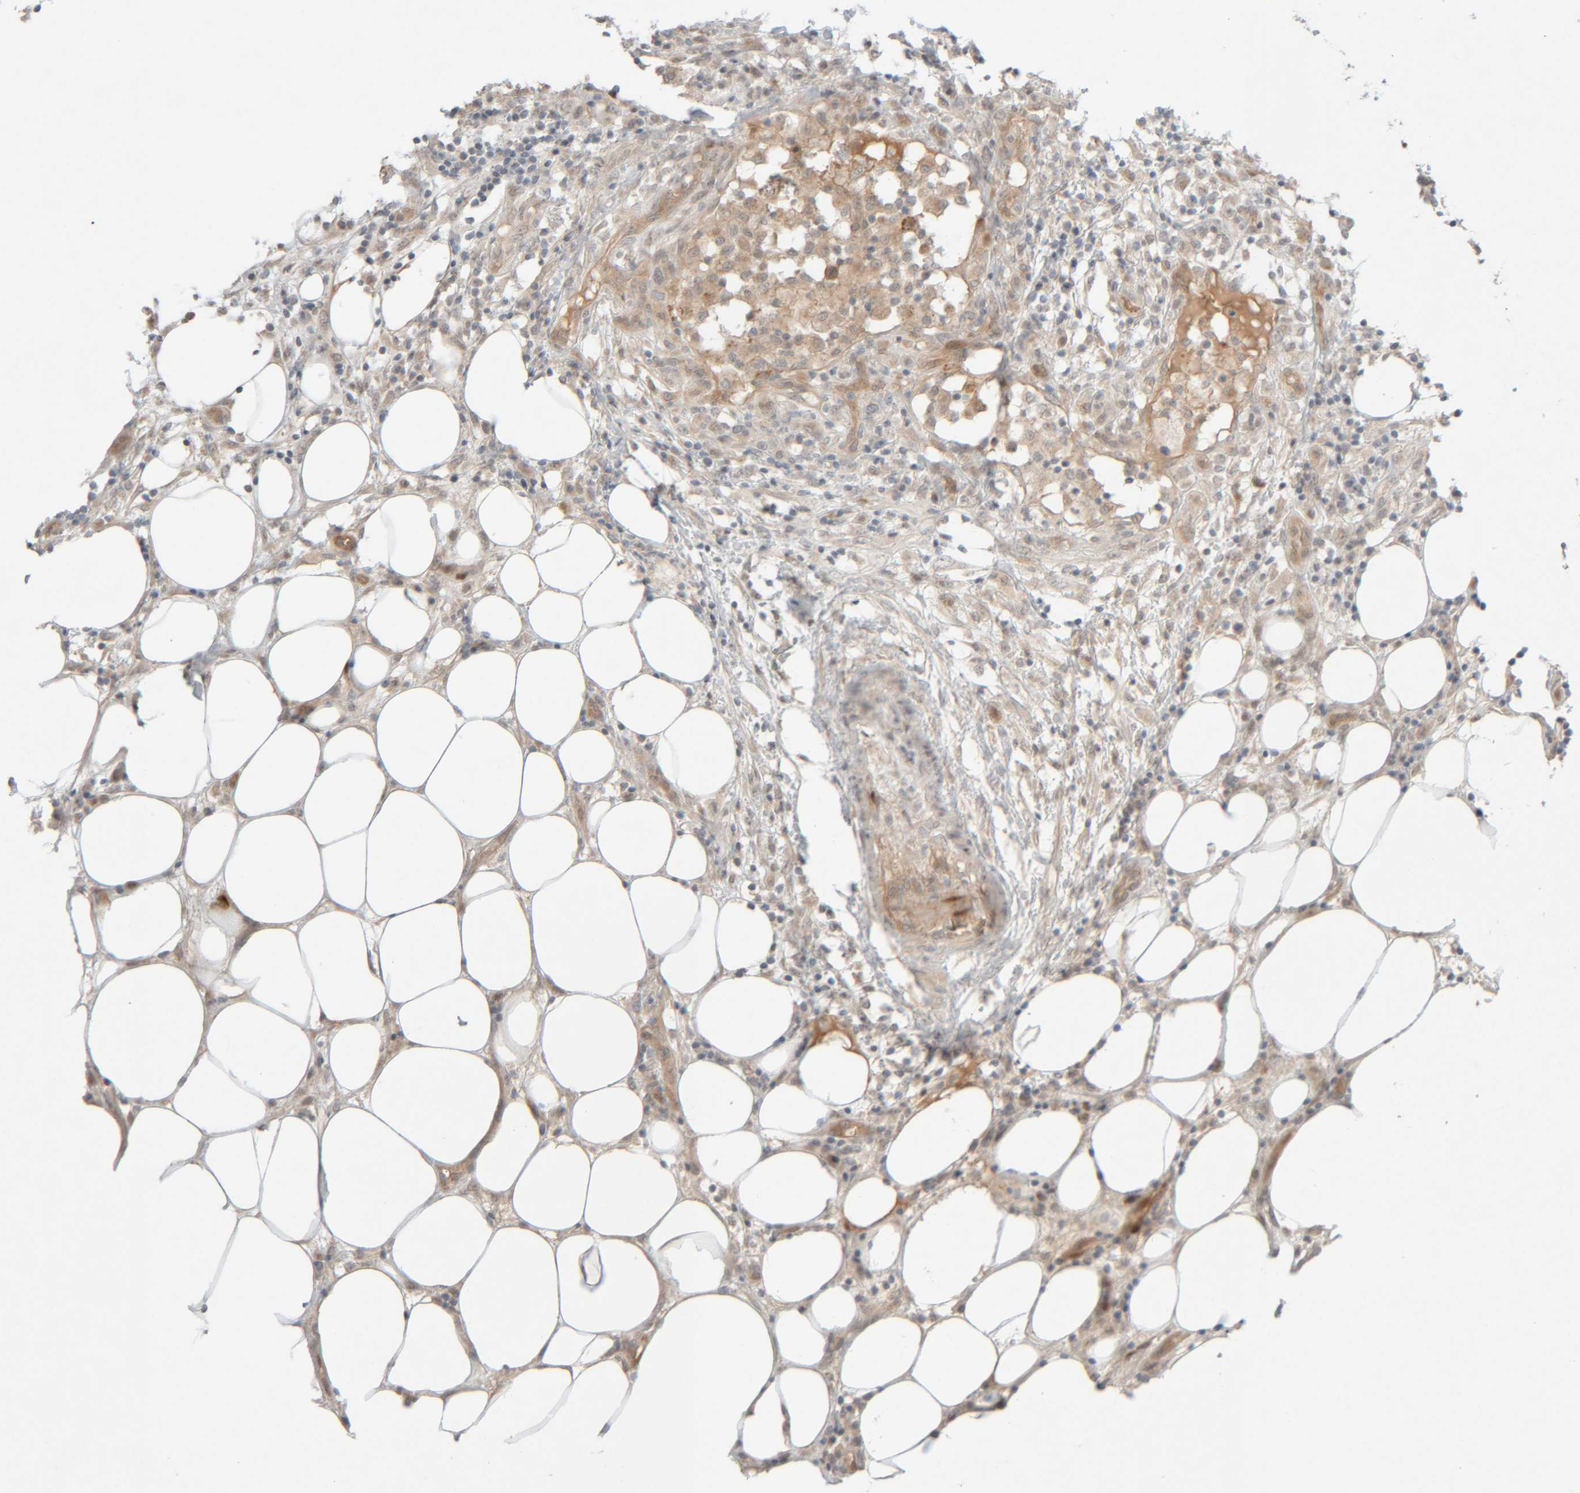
{"staining": {"intensity": "weak", "quantity": "25%-75%", "location": "cytoplasmic/membranous"}, "tissue": "breast cancer", "cell_type": "Tumor cells", "image_type": "cancer", "snomed": [{"axis": "morphology", "description": "Duct carcinoma"}, {"axis": "topography", "description": "Breast"}], "caption": "Immunohistochemistry of intraductal carcinoma (breast) shows low levels of weak cytoplasmic/membranous staining in about 25%-75% of tumor cells. Using DAB (brown) and hematoxylin (blue) stains, captured at high magnification using brightfield microscopy.", "gene": "CHKA", "patient": {"sex": "female", "age": 37}}